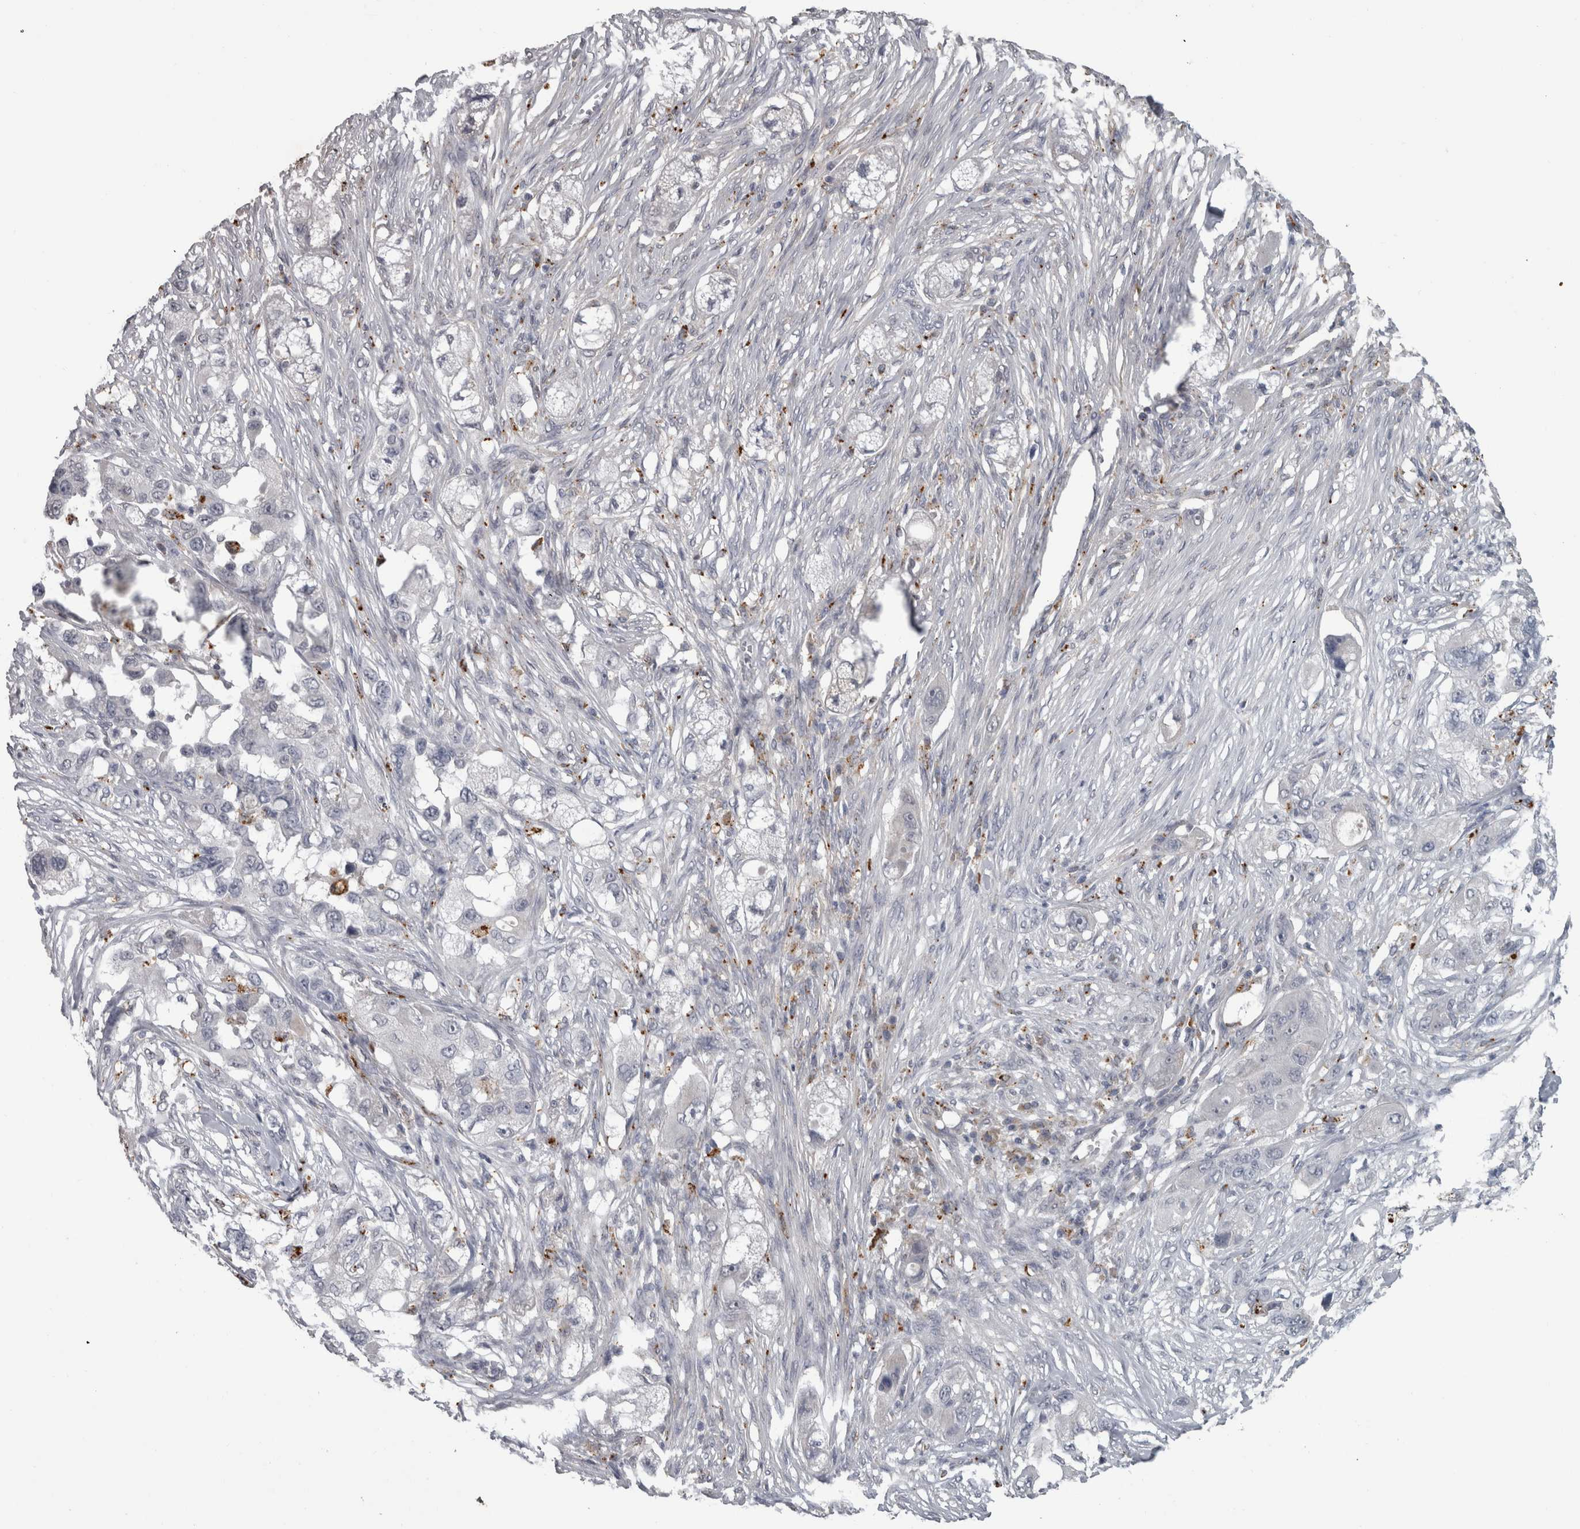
{"staining": {"intensity": "negative", "quantity": "none", "location": "none"}, "tissue": "pancreatic cancer", "cell_type": "Tumor cells", "image_type": "cancer", "snomed": [{"axis": "morphology", "description": "Adenocarcinoma, NOS"}, {"axis": "topography", "description": "Pancreas"}], "caption": "This is an immunohistochemistry photomicrograph of pancreatic adenocarcinoma. There is no staining in tumor cells.", "gene": "NAAA", "patient": {"sex": "female", "age": 78}}